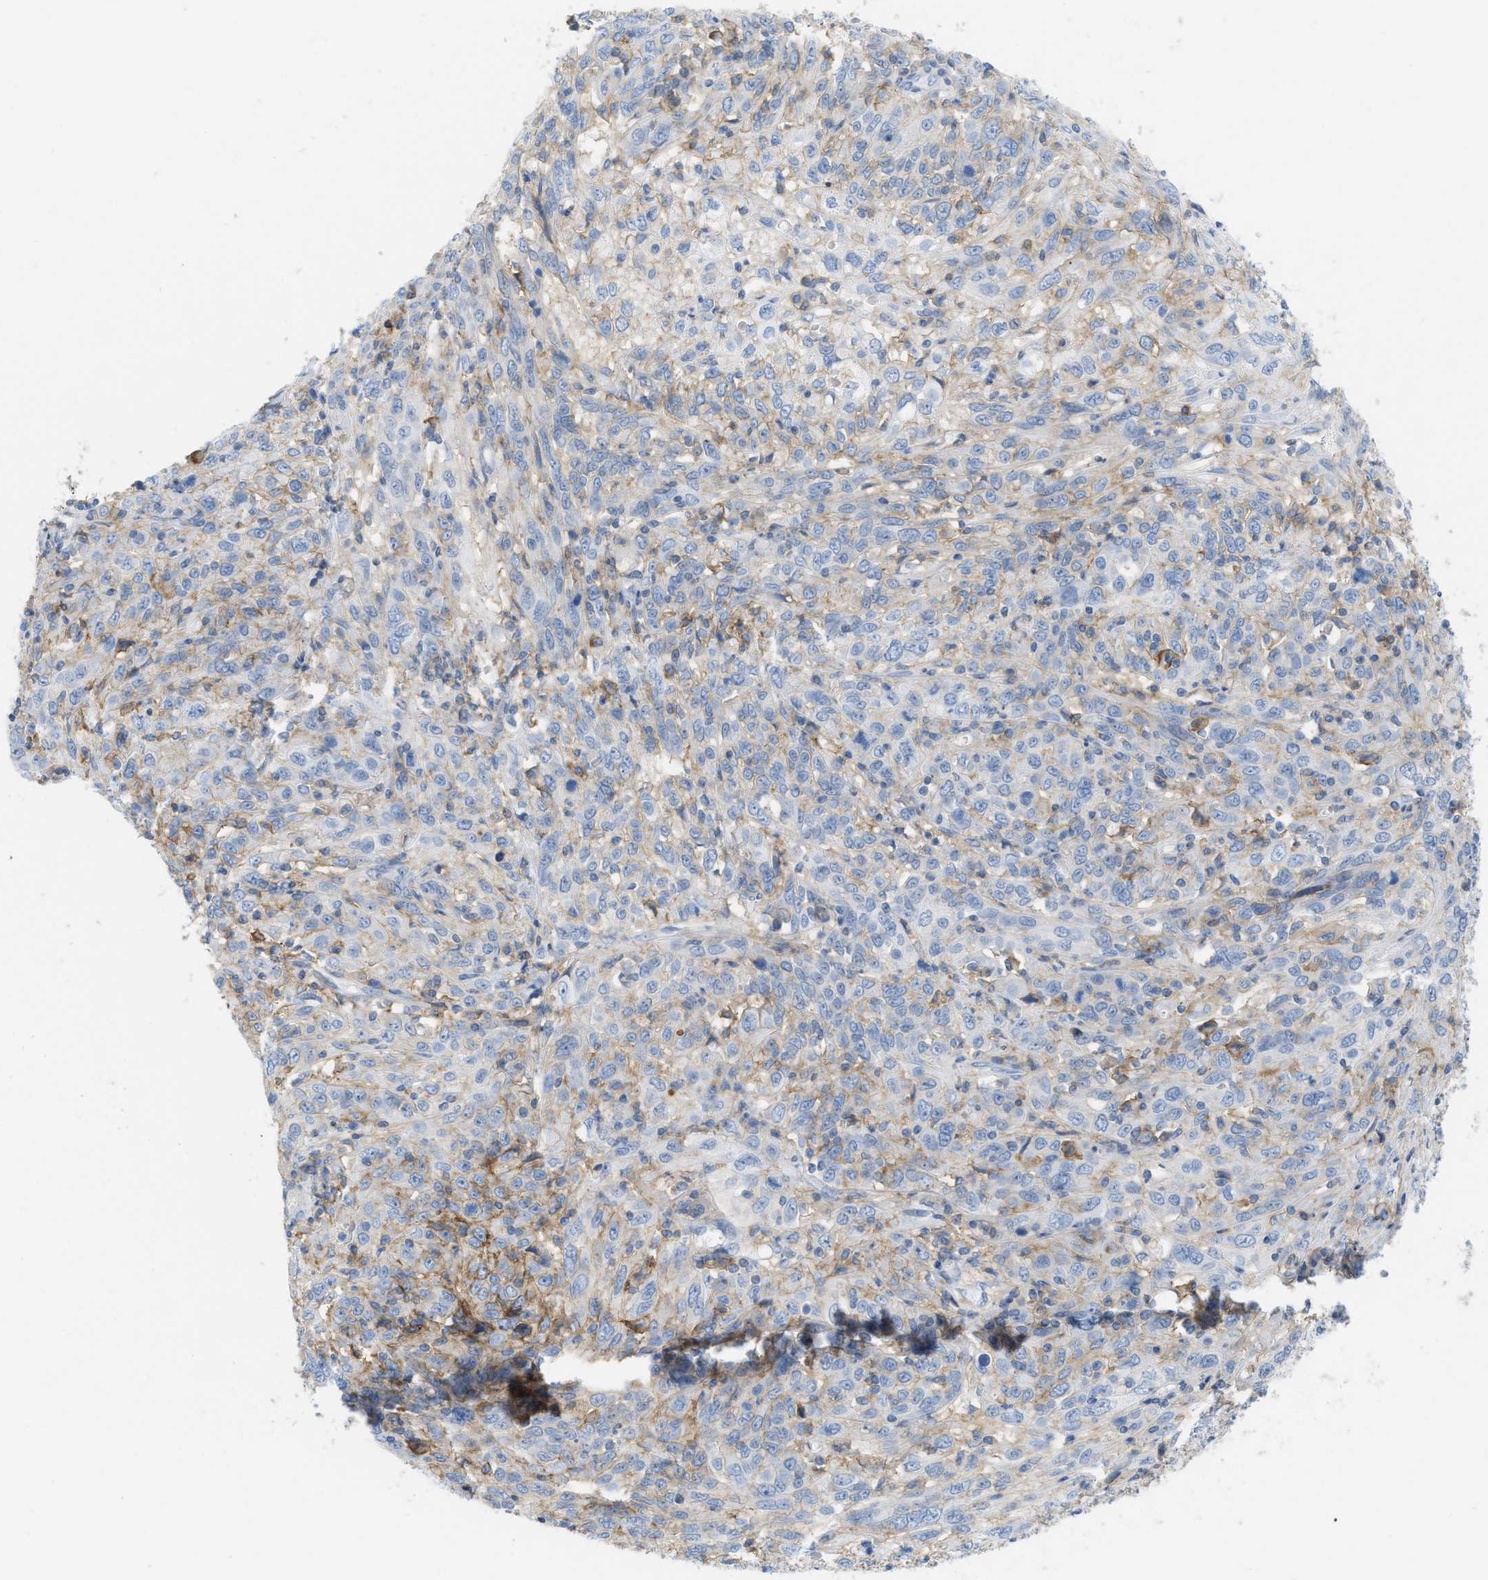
{"staining": {"intensity": "weak", "quantity": "25%-75%", "location": "cytoplasmic/membranous"}, "tissue": "cervical cancer", "cell_type": "Tumor cells", "image_type": "cancer", "snomed": [{"axis": "morphology", "description": "Squamous cell carcinoma, NOS"}, {"axis": "topography", "description": "Cervix"}], "caption": "Squamous cell carcinoma (cervical) tissue exhibits weak cytoplasmic/membranous staining in about 25%-75% of tumor cells", "gene": "SLC3A2", "patient": {"sex": "female", "age": 46}}